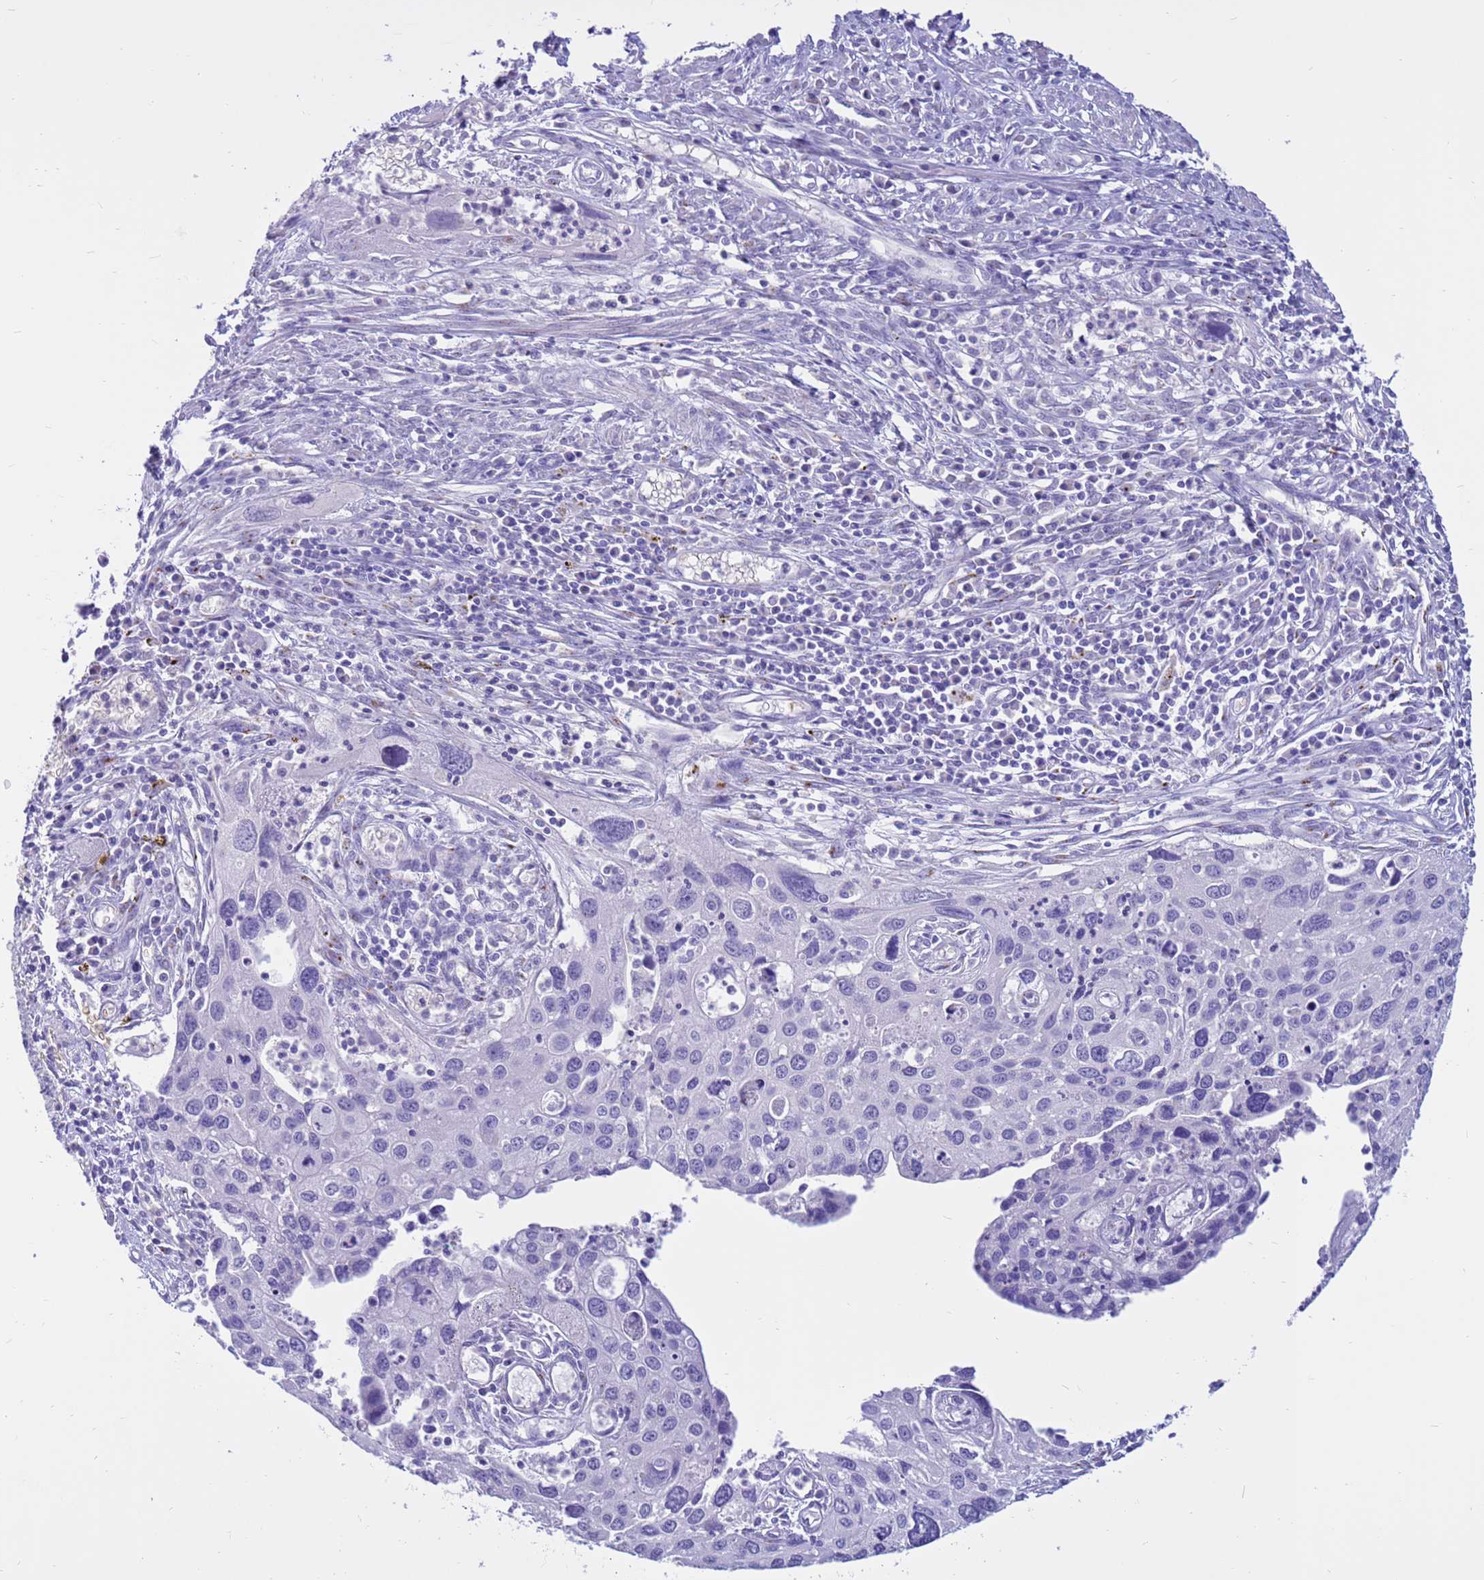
{"staining": {"intensity": "negative", "quantity": "none", "location": "none"}, "tissue": "cervical cancer", "cell_type": "Tumor cells", "image_type": "cancer", "snomed": [{"axis": "morphology", "description": "Squamous cell carcinoma, NOS"}, {"axis": "topography", "description": "Cervix"}], "caption": "Protein analysis of cervical cancer shows no significant staining in tumor cells.", "gene": "PDE10A", "patient": {"sex": "female", "age": 55}}